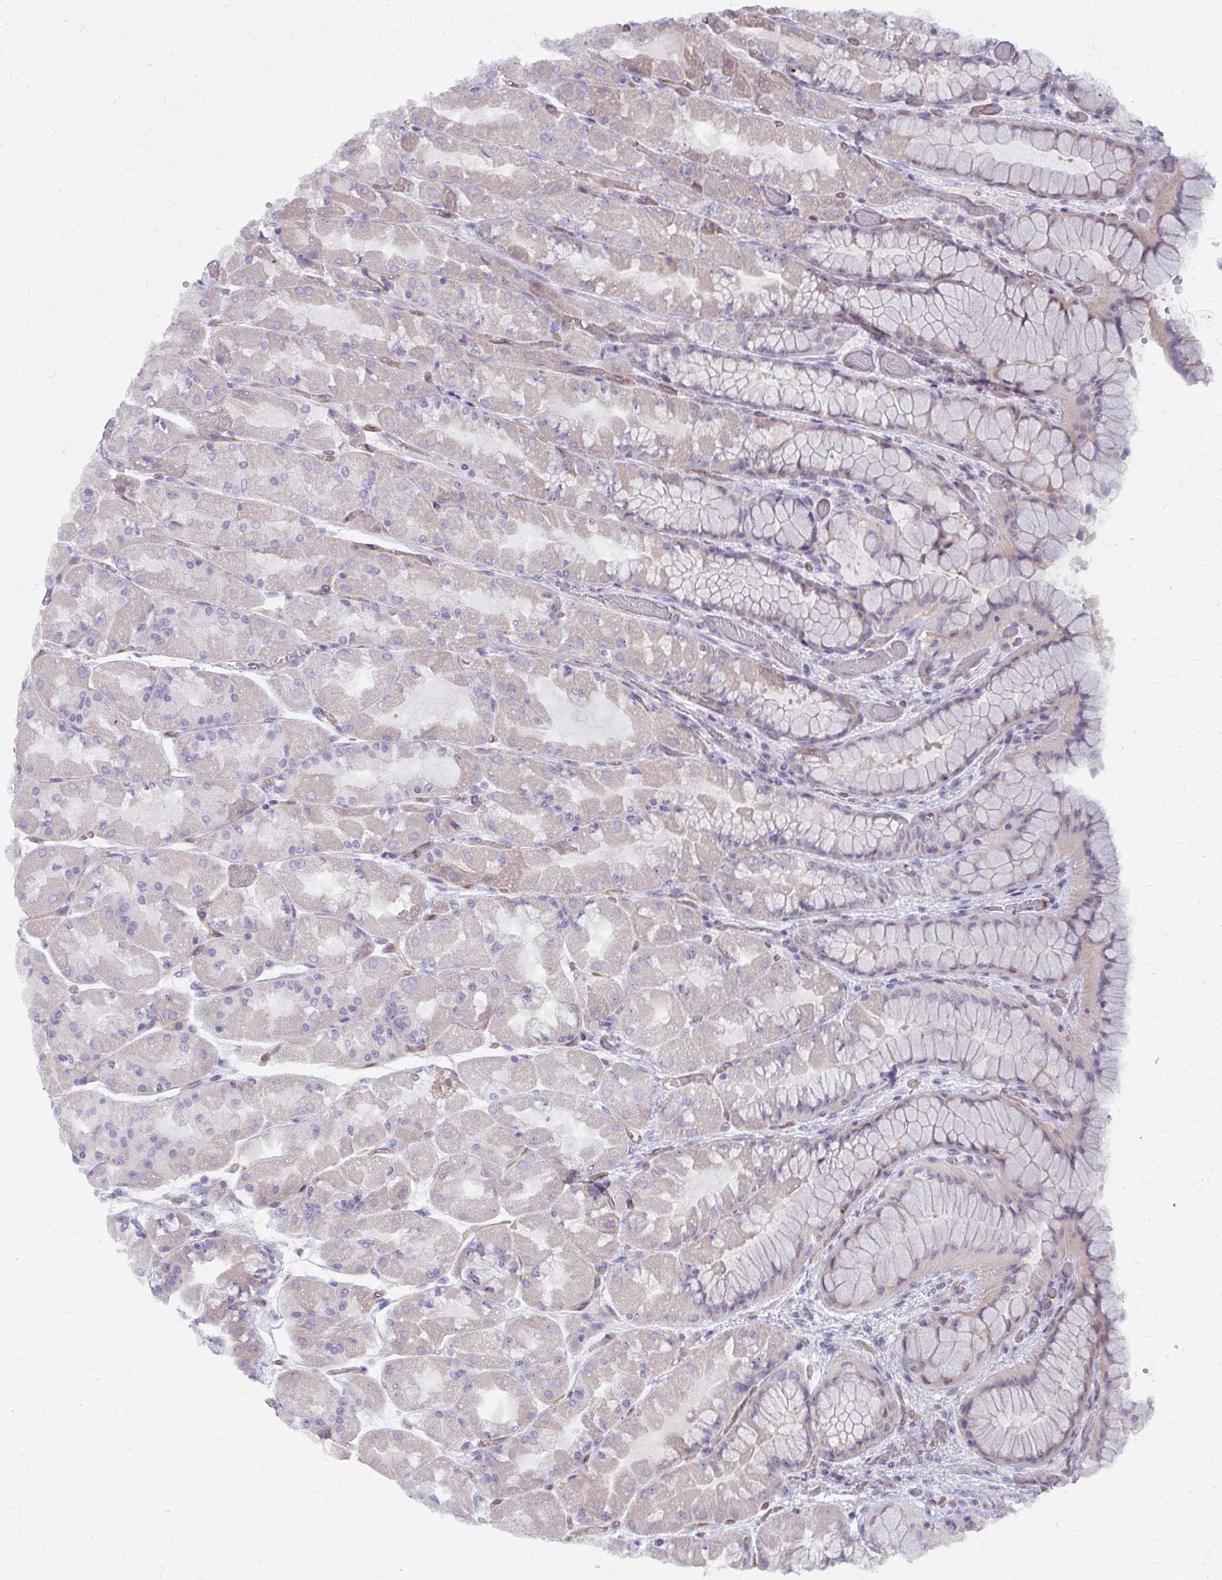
{"staining": {"intensity": "weak", "quantity": "<25%", "location": "nuclear"}, "tissue": "stomach", "cell_type": "Glandular cells", "image_type": "normal", "snomed": [{"axis": "morphology", "description": "Normal tissue, NOS"}, {"axis": "topography", "description": "Stomach"}], "caption": "A high-resolution micrograph shows immunohistochemistry (IHC) staining of benign stomach, which displays no significant positivity in glandular cells. The staining is performed using DAB (3,3'-diaminobenzidine) brown chromogen with nuclei counter-stained in using hematoxylin.", "gene": "MUS81", "patient": {"sex": "female", "age": 61}}